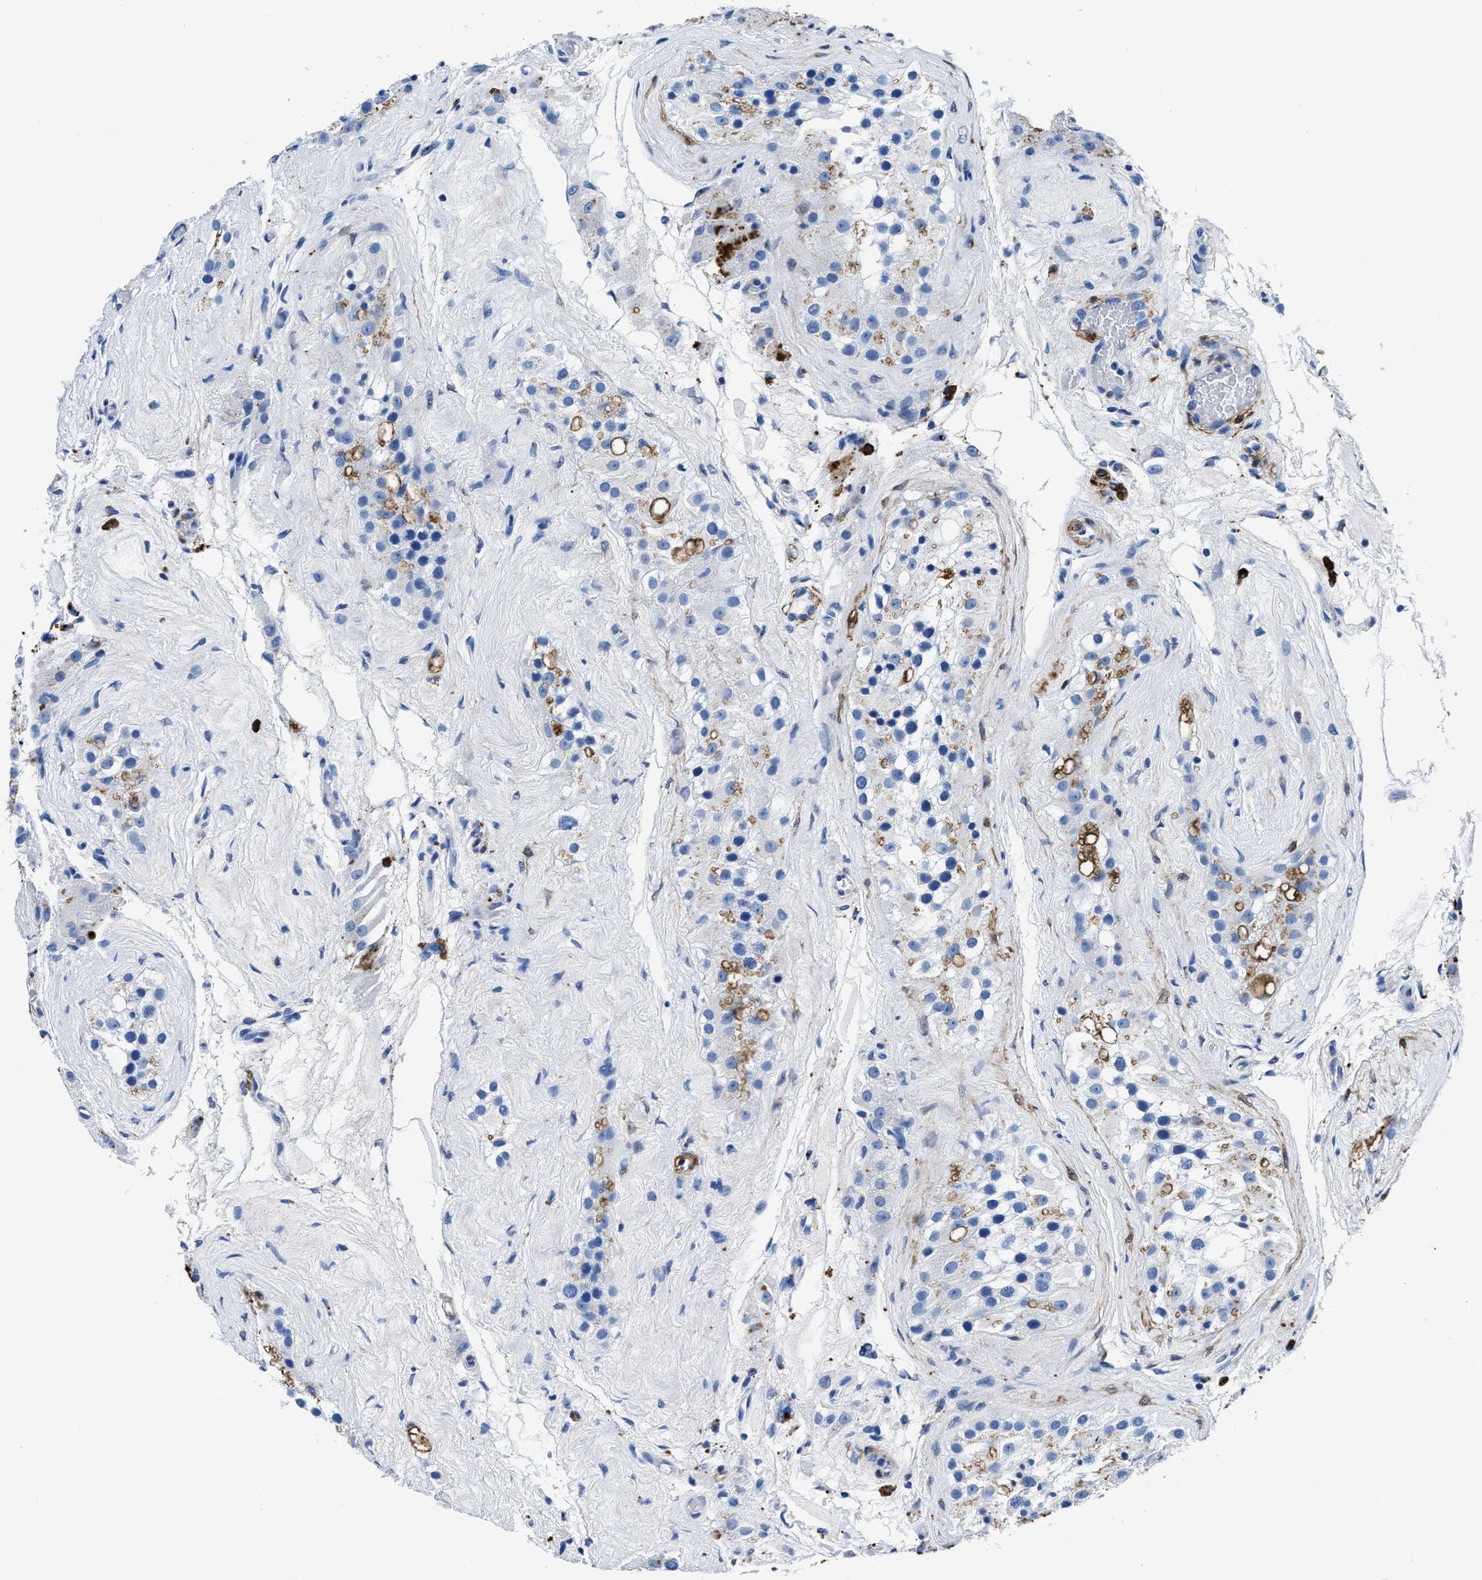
{"staining": {"intensity": "negative", "quantity": "none", "location": "none"}, "tissue": "testis", "cell_type": "Cells in seminiferous ducts", "image_type": "normal", "snomed": [{"axis": "morphology", "description": "Normal tissue, NOS"}, {"axis": "morphology", "description": "Seminoma, NOS"}, {"axis": "topography", "description": "Testis"}], "caption": "This image is of benign testis stained with immunohistochemistry (IHC) to label a protein in brown with the nuclei are counter-stained blue. There is no positivity in cells in seminiferous ducts. The staining was performed using DAB to visualize the protein expression in brown, while the nuclei were stained in blue with hematoxylin (Magnification: 20x).", "gene": "TEX261", "patient": {"sex": "male", "age": 71}}